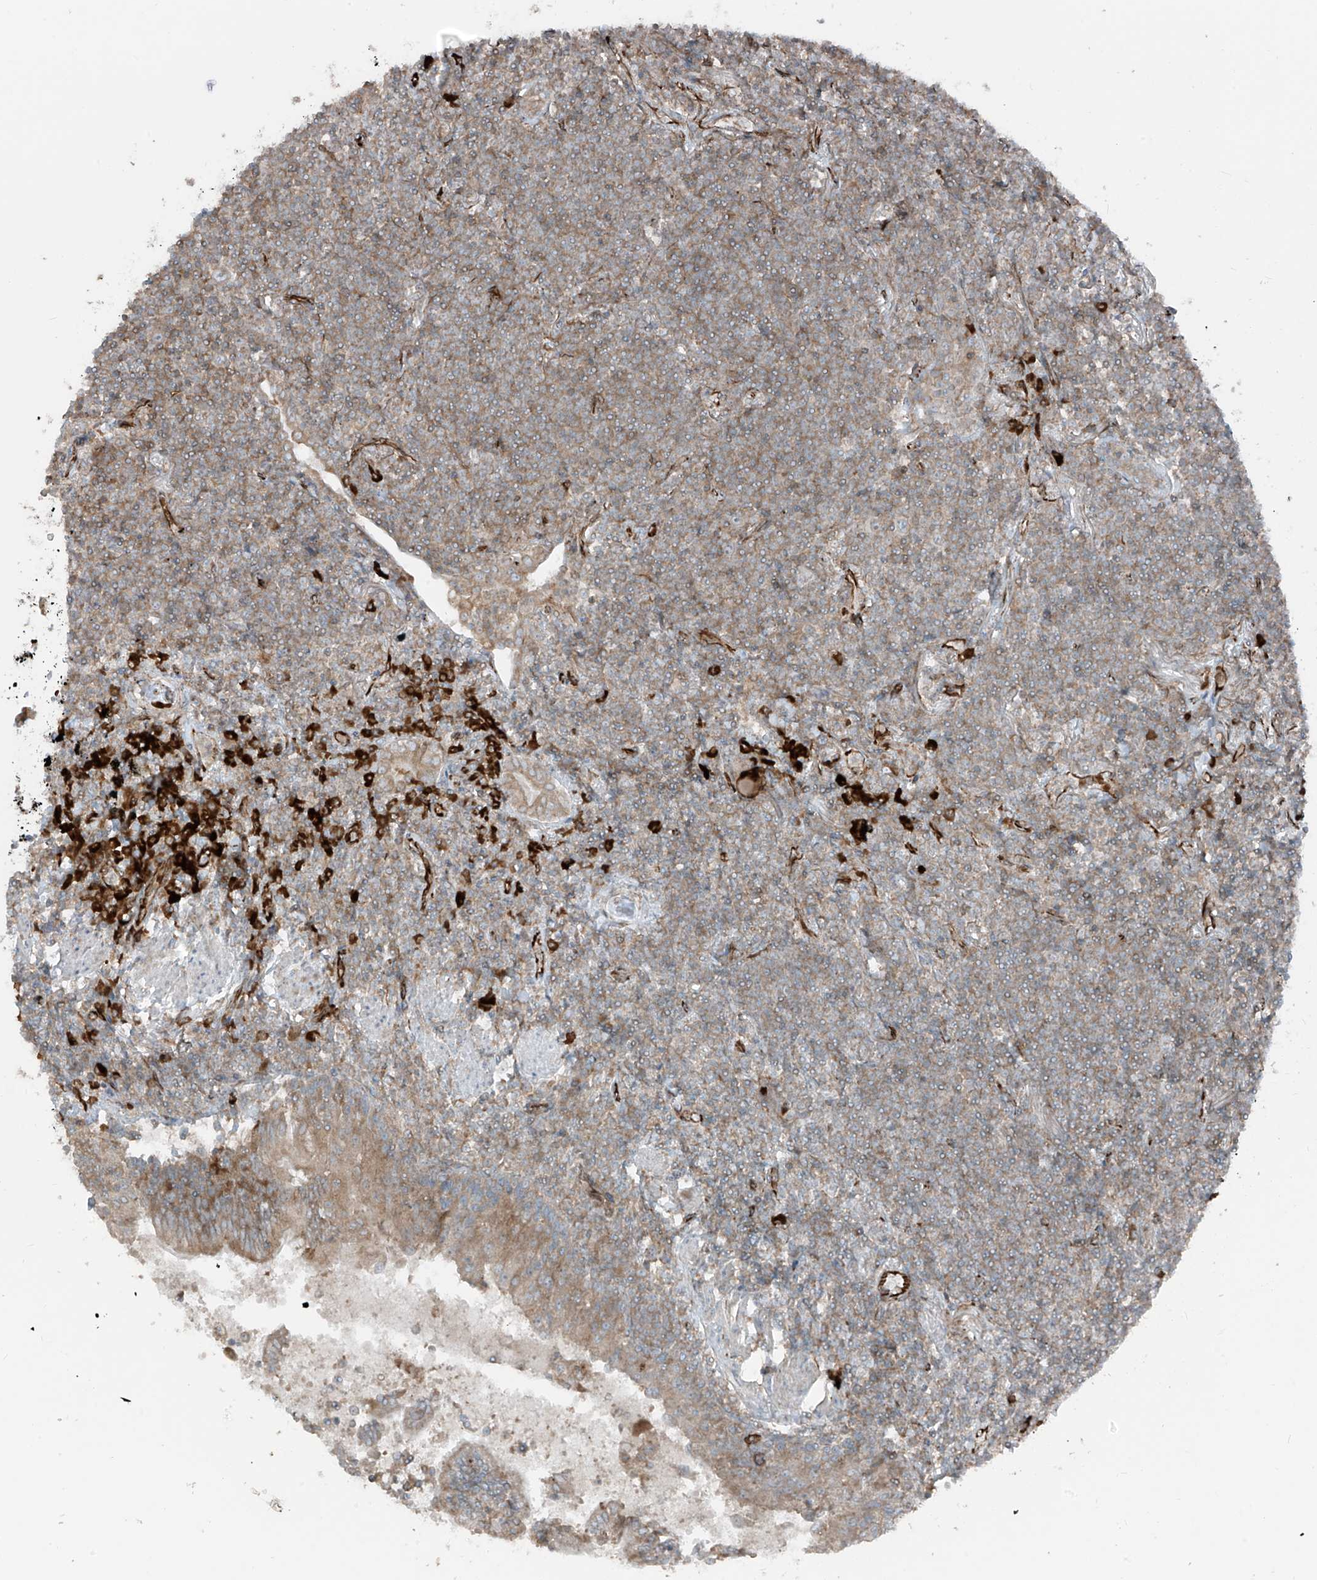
{"staining": {"intensity": "weak", "quantity": ">75%", "location": "cytoplasmic/membranous"}, "tissue": "lymphoma", "cell_type": "Tumor cells", "image_type": "cancer", "snomed": [{"axis": "morphology", "description": "Malignant lymphoma, non-Hodgkin's type, Low grade"}, {"axis": "topography", "description": "Lung"}], "caption": "About >75% of tumor cells in human low-grade malignant lymphoma, non-Hodgkin's type reveal weak cytoplasmic/membranous protein staining as visualized by brown immunohistochemical staining.", "gene": "ERLEC1", "patient": {"sex": "female", "age": 71}}